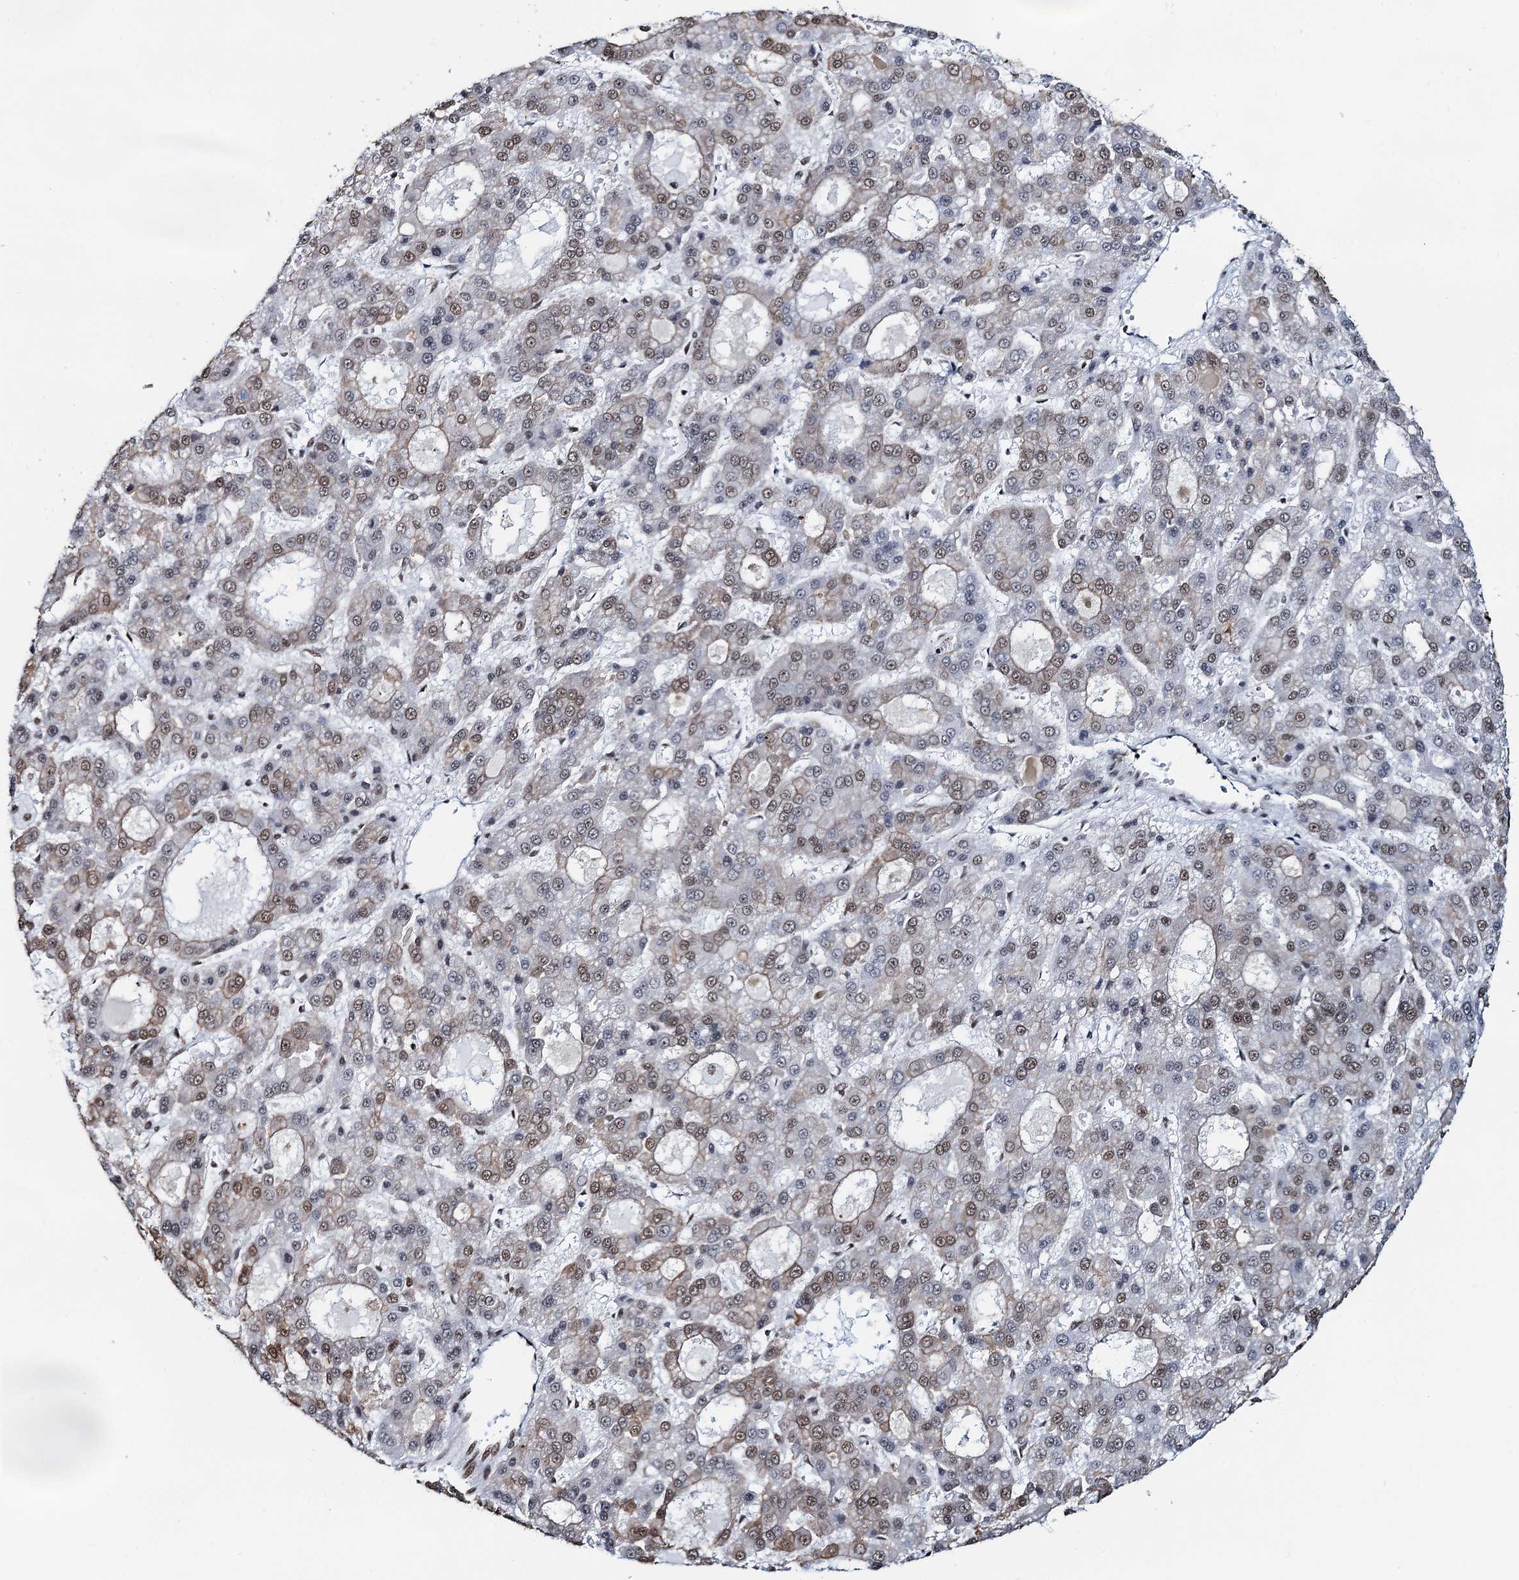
{"staining": {"intensity": "weak", "quantity": "25%-75%", "location": "nuclear"}, "tissue": "liver cancer", "cell_type": "Tumor cells", "image_type": "cancer", "snomed": [{"axis": "morphology", "description": "Carcinoma, Hepatocellular, NOS"}, {"axis": "topography", "description": "Liver"}], "caption": "This is a photomicrograph of immunohistochemistry staining of liver hepatocellular carcinoma, which shows weak positivity in the nuclear of tumor cells.", "gene": "ZNF609", "patient": {"sex": "male", "age": 70}}